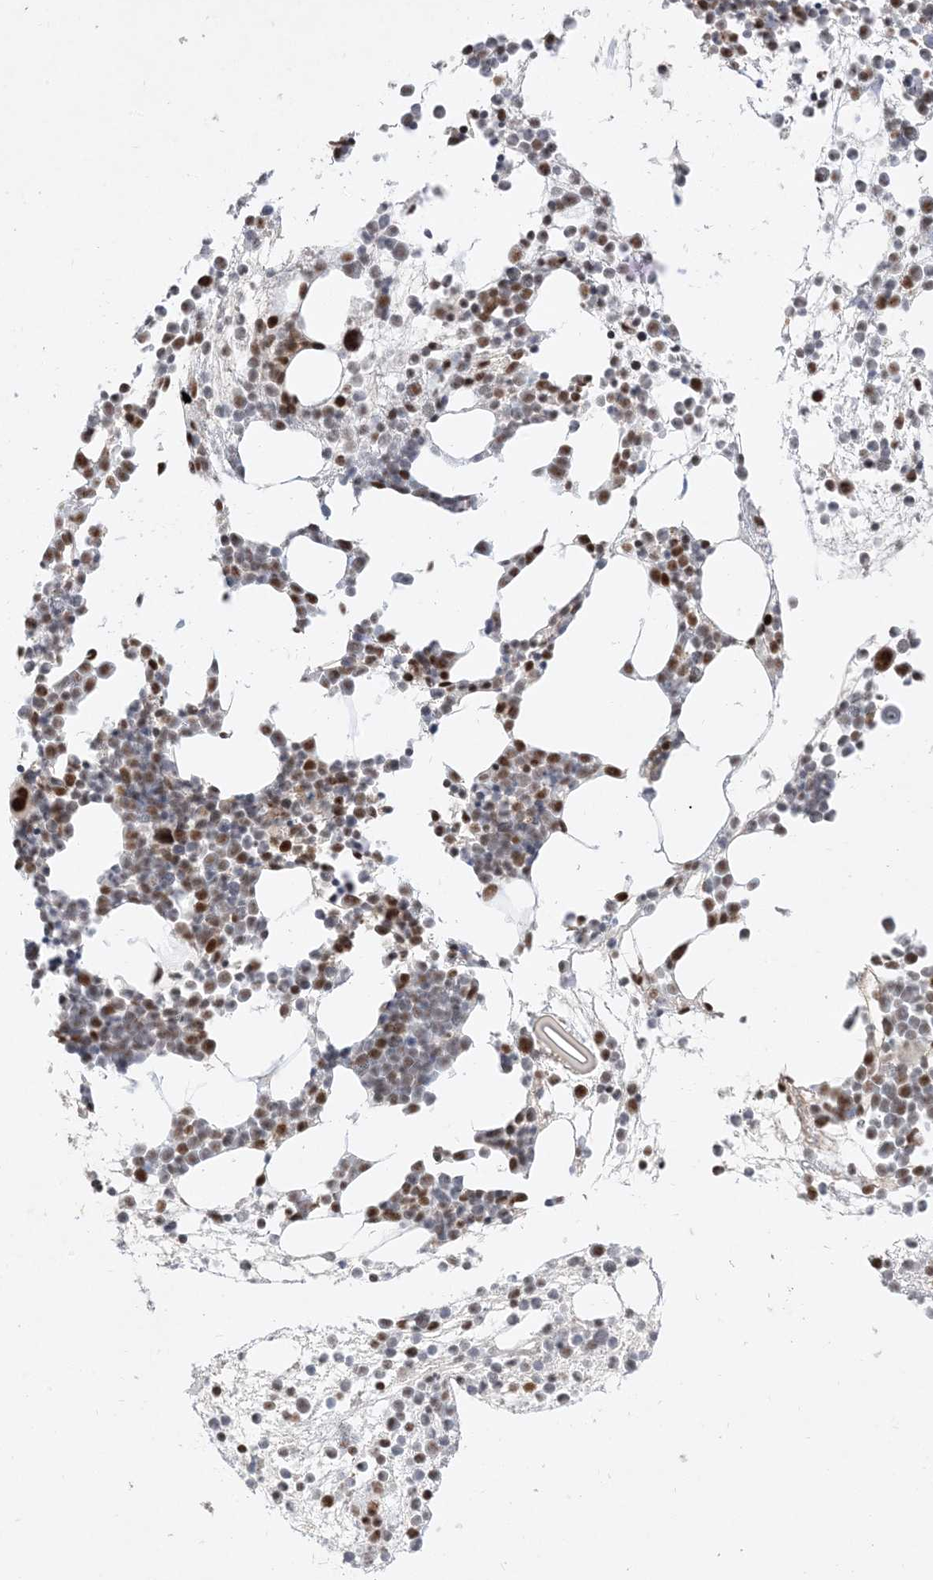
{"staining": {"intensity": "strong", "quantity": "25%-75%", "location": "nuclear"}, "tissue": "bone marrow", "cell_type": "Hematopoietic cells", "image_type": "normal", "snomed": [{"axis": "morphology", "description": "Normal tissue, NOS"}, {"axis": "topography", "description": "Bone marrow"}], "caption": "Hematopoietic cells show strong nuclear expression in about 25%-75% of cells in unremarkable bone marrow. (brown staining indicates protein expression, while blue staining denotes nuclei).", "gene": "SF3A3", "patient": {"sex": "male", "age": 54}}